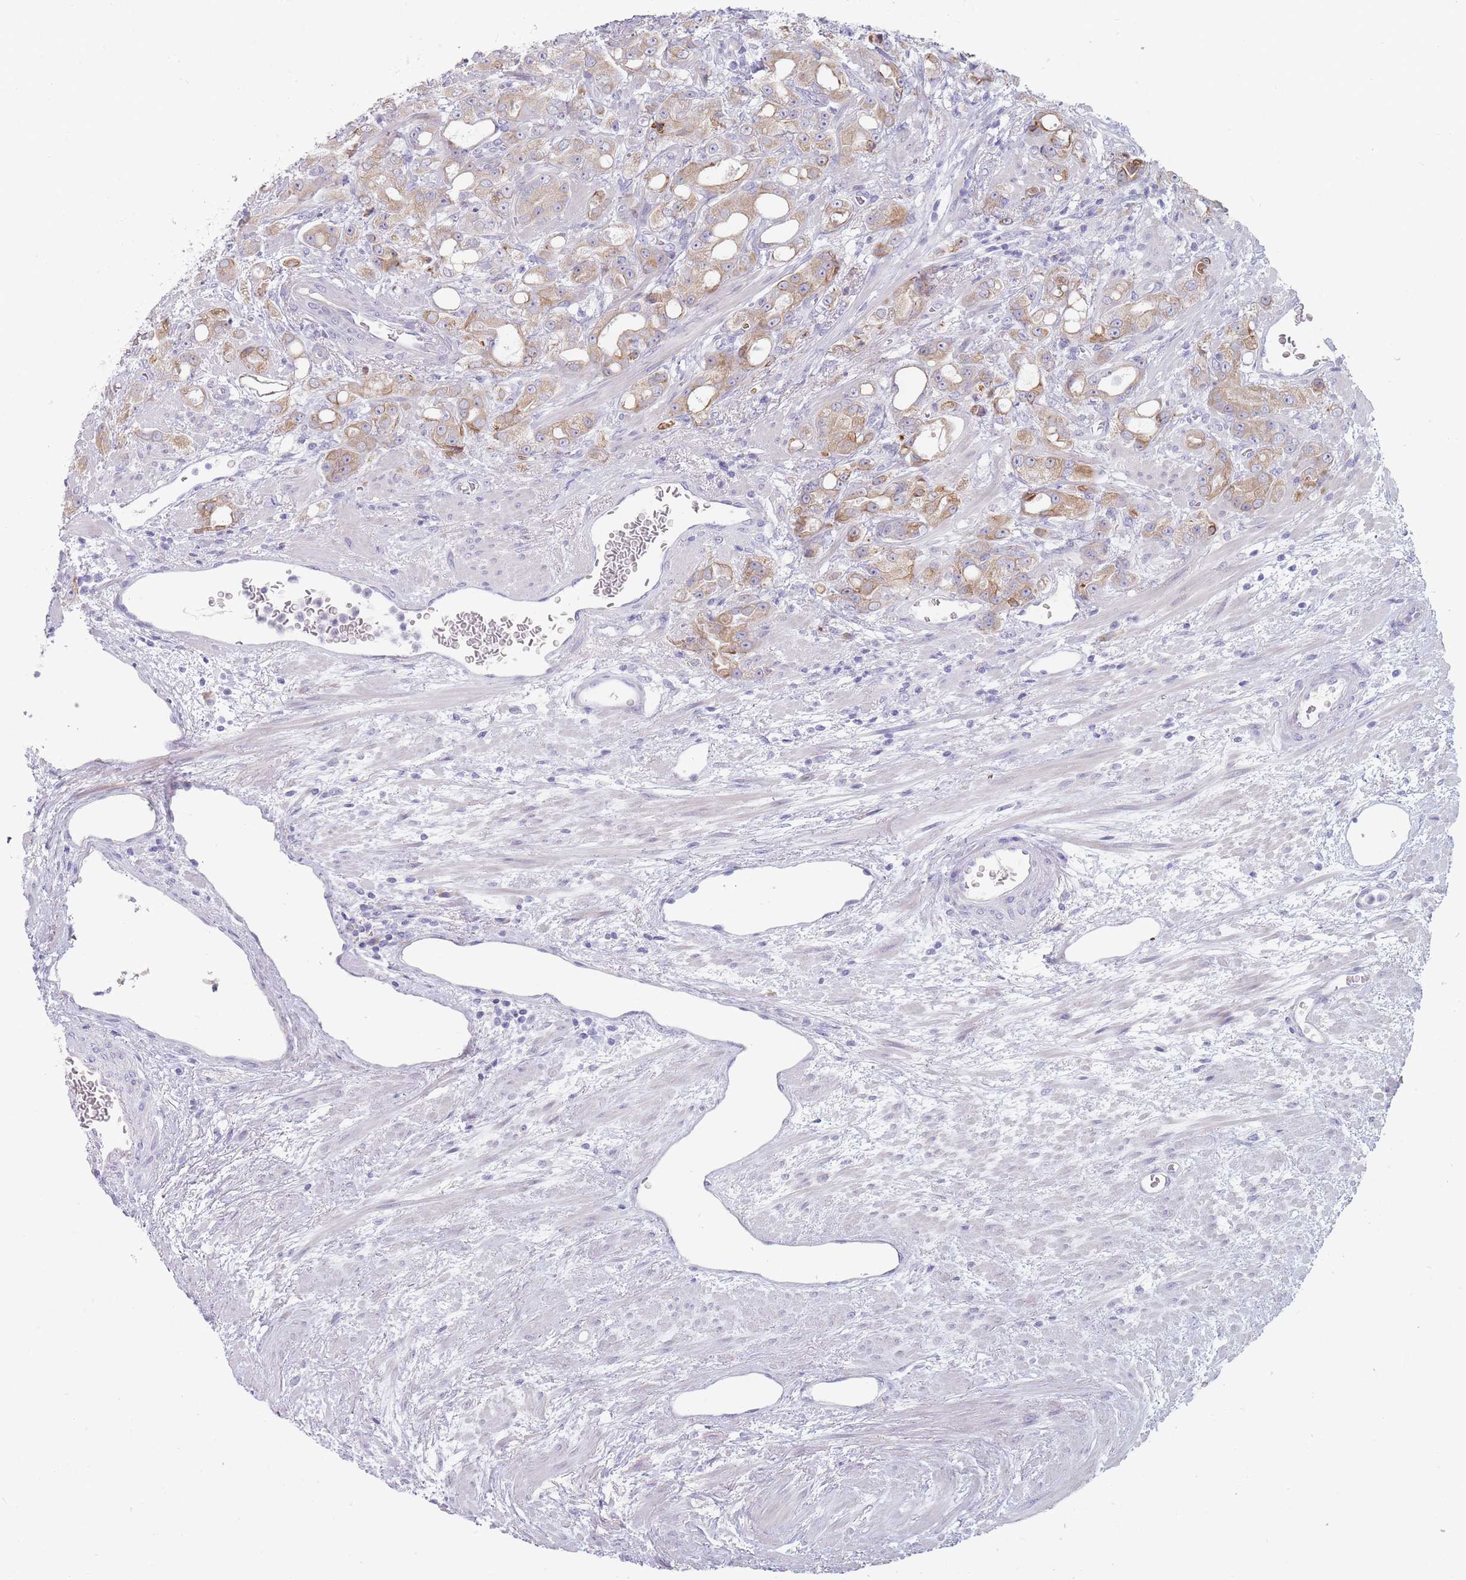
{"staining": {"intensity": "weak", "quantity": "25%-75%", "location": "cytoplasmic/membranous"}, "tissue": "prostate cancer", "cell_type": "Tumor cells", "image_type": "cancer", "snomed": [{"axis": "morphology", "description": "Adenocarcinoma, High grade"}, {"axis": "topography", "description": "Prostate"}], "caption": "High-grade adenocarcinoma (prostate) stained with DAB (3,3'-diaminobenzidine) IHC exhibits low levels of weak cytoplasmic/membranous staining in approximately 25%-75% of tumor cells.", "gene": "SPATS1", "patient": {"sex": "male", "age": 69}}